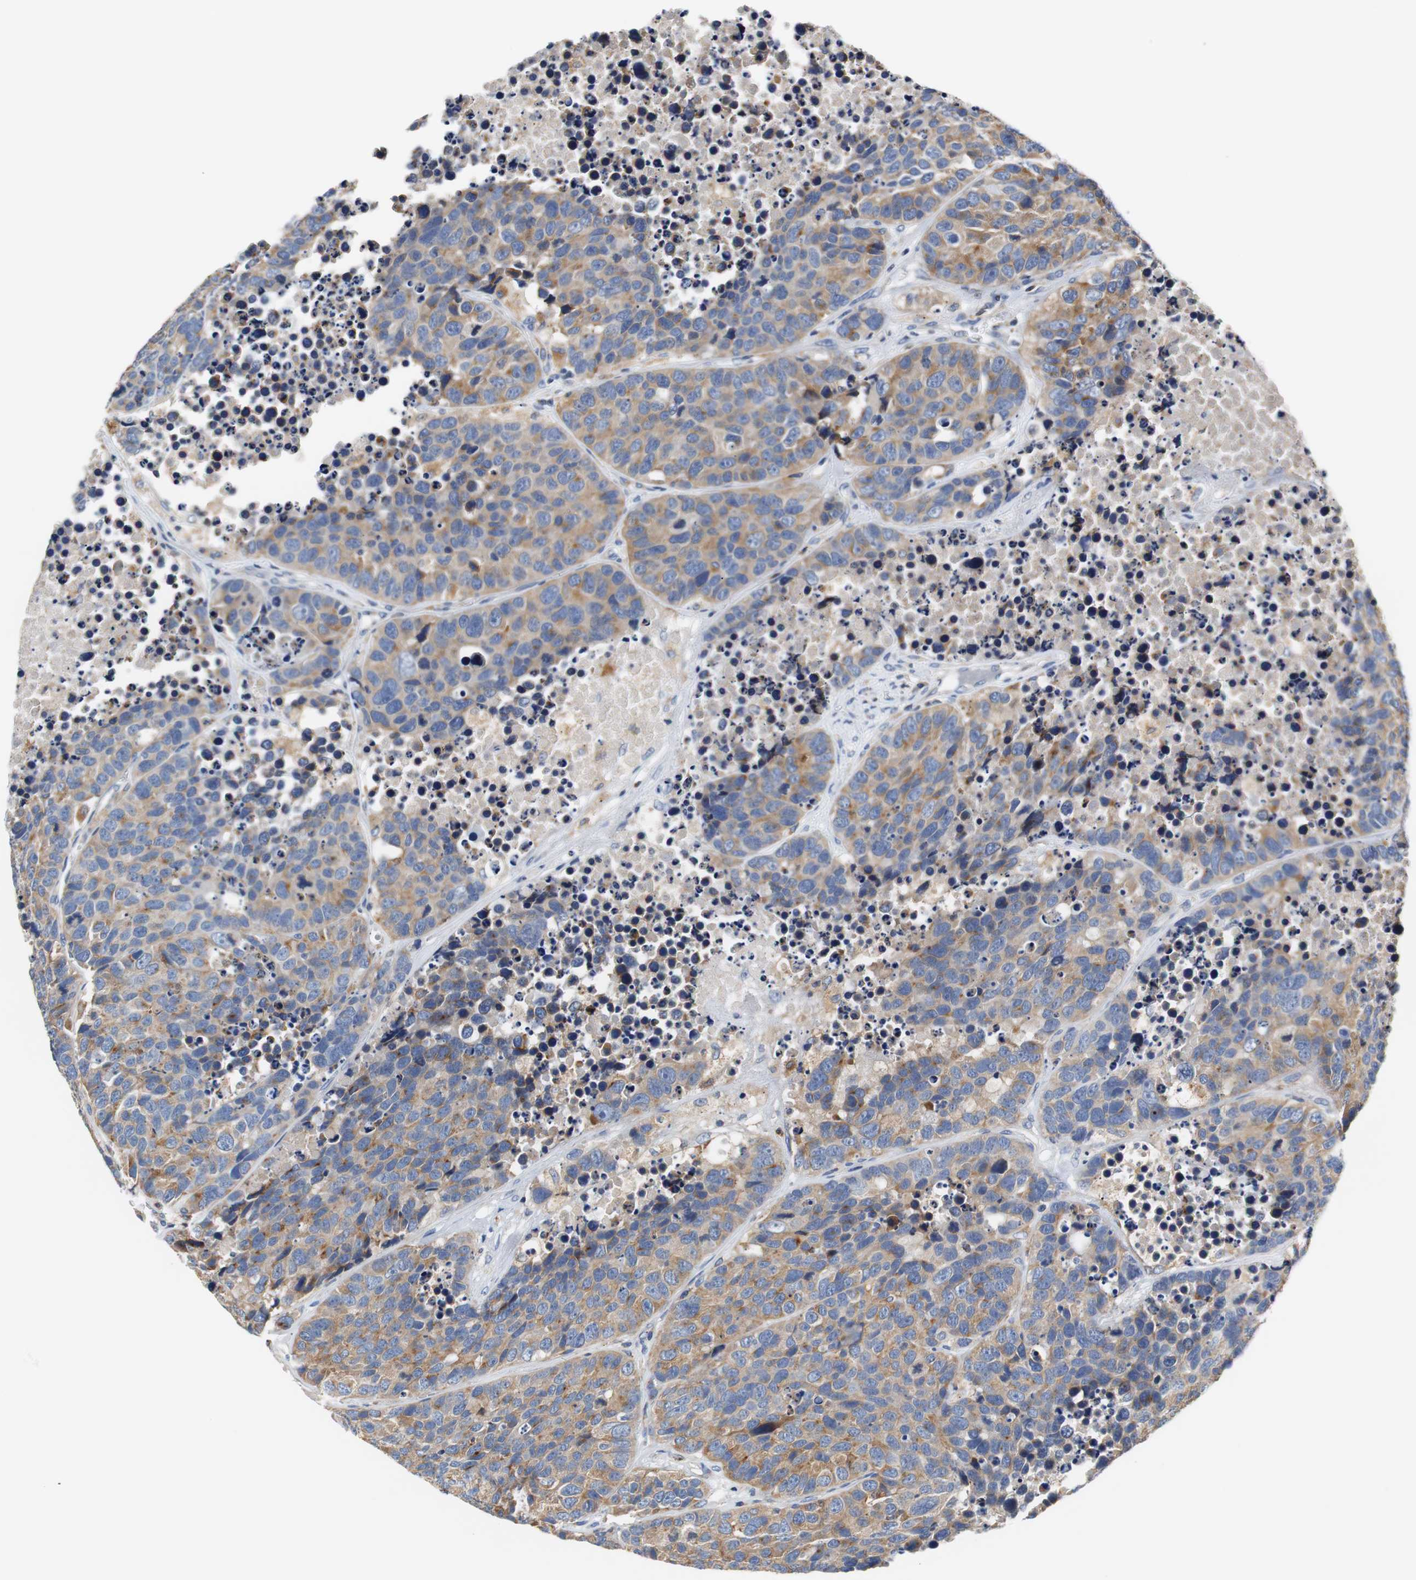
{"staining": {"intensity": "moderate", "quantity": ">75%", "location": "cytoplasmic/membranous"}, "tissue": "carcinoid", "cell_type": "Tumor cells", "image_type": "cancer", "snomed": [{"axis": "morphology", "description": "Carcinoid, malignant, NOS"}, {"axis": "topography", "description": "Lung"}], "caption": "Immunohistochemistry (IHC) photomicrograph of malignant carcinoid stained for a protein (brown), which demonstrates medium levels of moderate cytoplasmic/membranous expression in approximately >75% of tumor cells.", "gene": "VAMP8", "patient": {"sex": "male", "age": 60}}